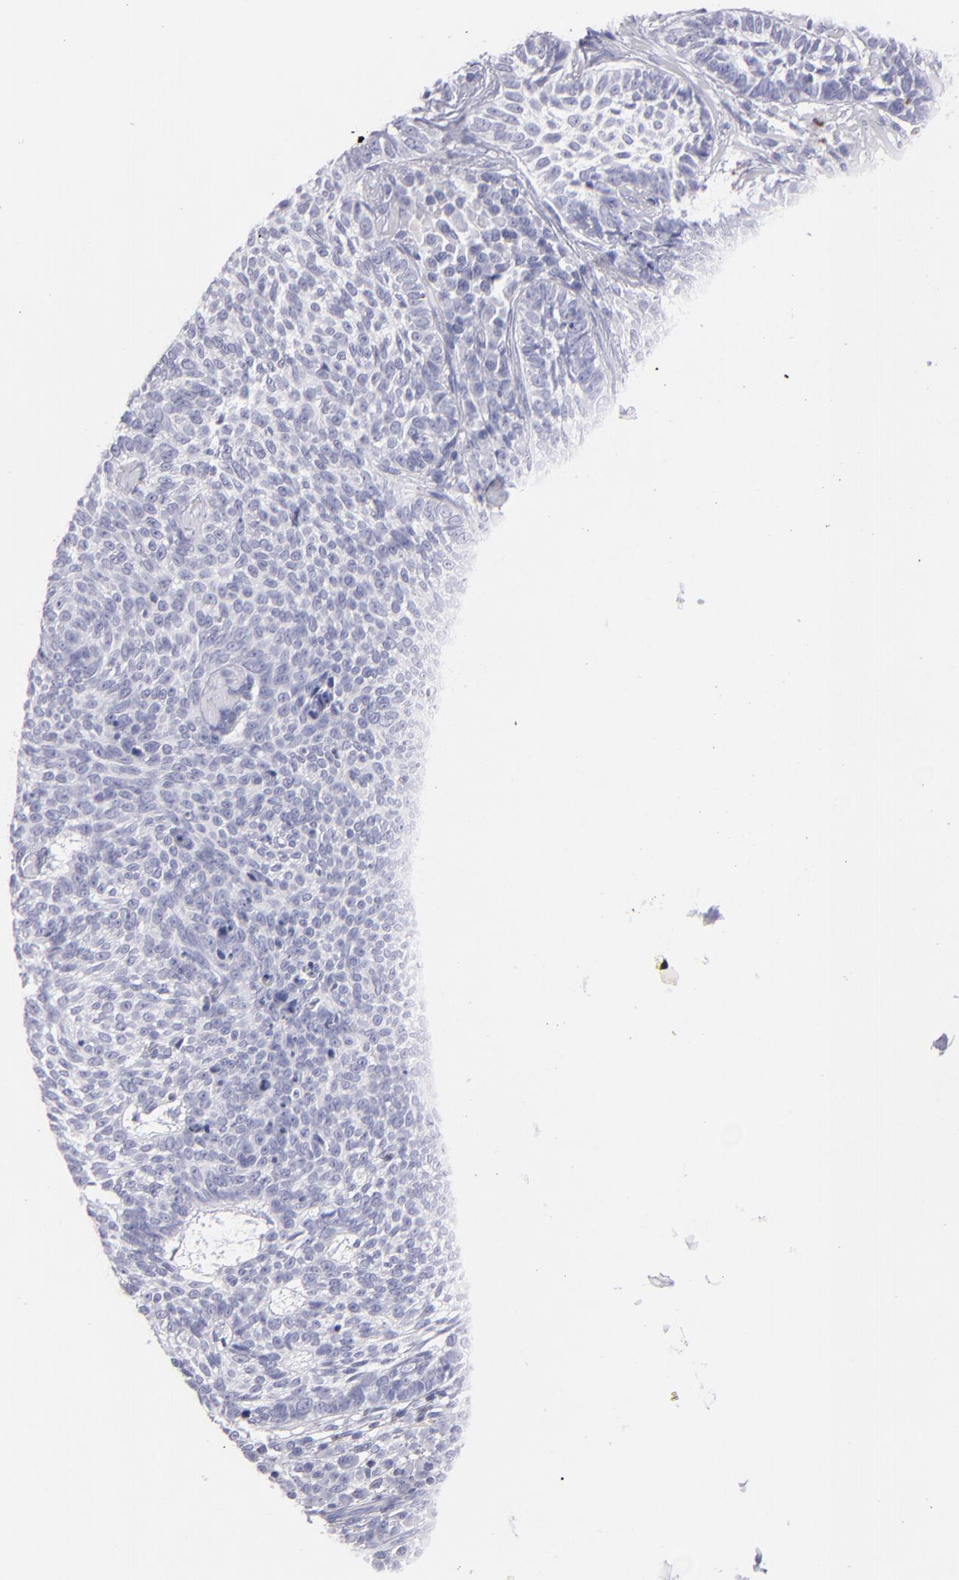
{"staining": {"intensity": "negative", "quantity": "none", "location": "none"}, "tissue": "skin cancer", "cell_type": "Tumor cells", "image_type": "cancer", "snomed": [{"axis": "morphology", "description": "Basal cell carcinoma"}, {"axis": "topography", "description": "Skin"}], "caption": "There is no significant positivity in tumor cells of skin basal cell carcinoma.", "gene": "PRF1", "patient": {"sex": "female", "age": 89}}